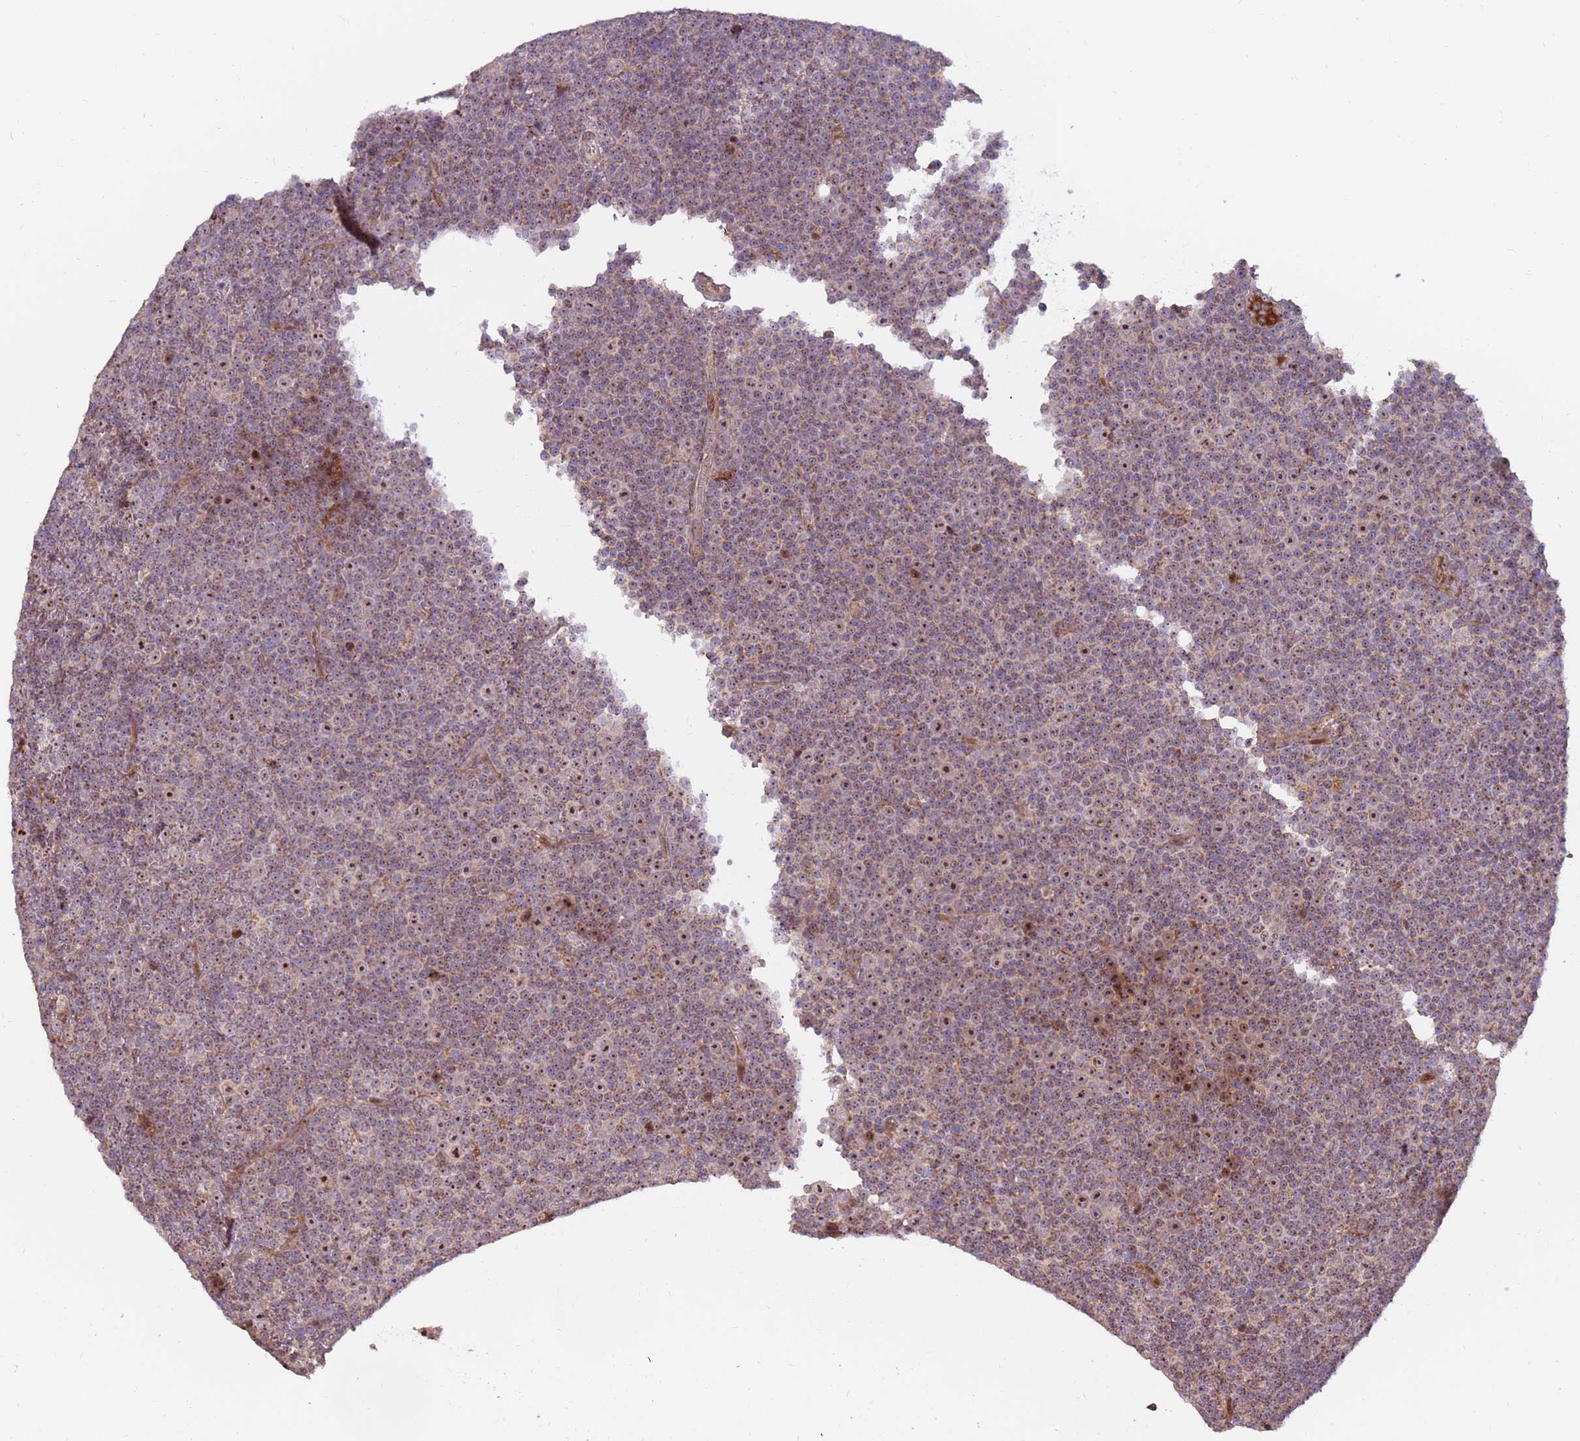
{"staining": {"intensity": "moderate", "quantity": "<25%", "location": "nuclear"}, "tissue": "lymphoma", "cell_type": "Tumor cells", "image_type": "cancer", "snomed": [{"axis": "morphology", "description": "Malignant lymphoma, non-Hodgkin's type, Low grade"}, {"axis": "topography", "description": "Lymph node"}], "caption": "Lymphoma stained with a protein marker shows moderate staining in tumor cells.", "gene": "KIF25", "patient": {"sex": "female", "age": 67}}